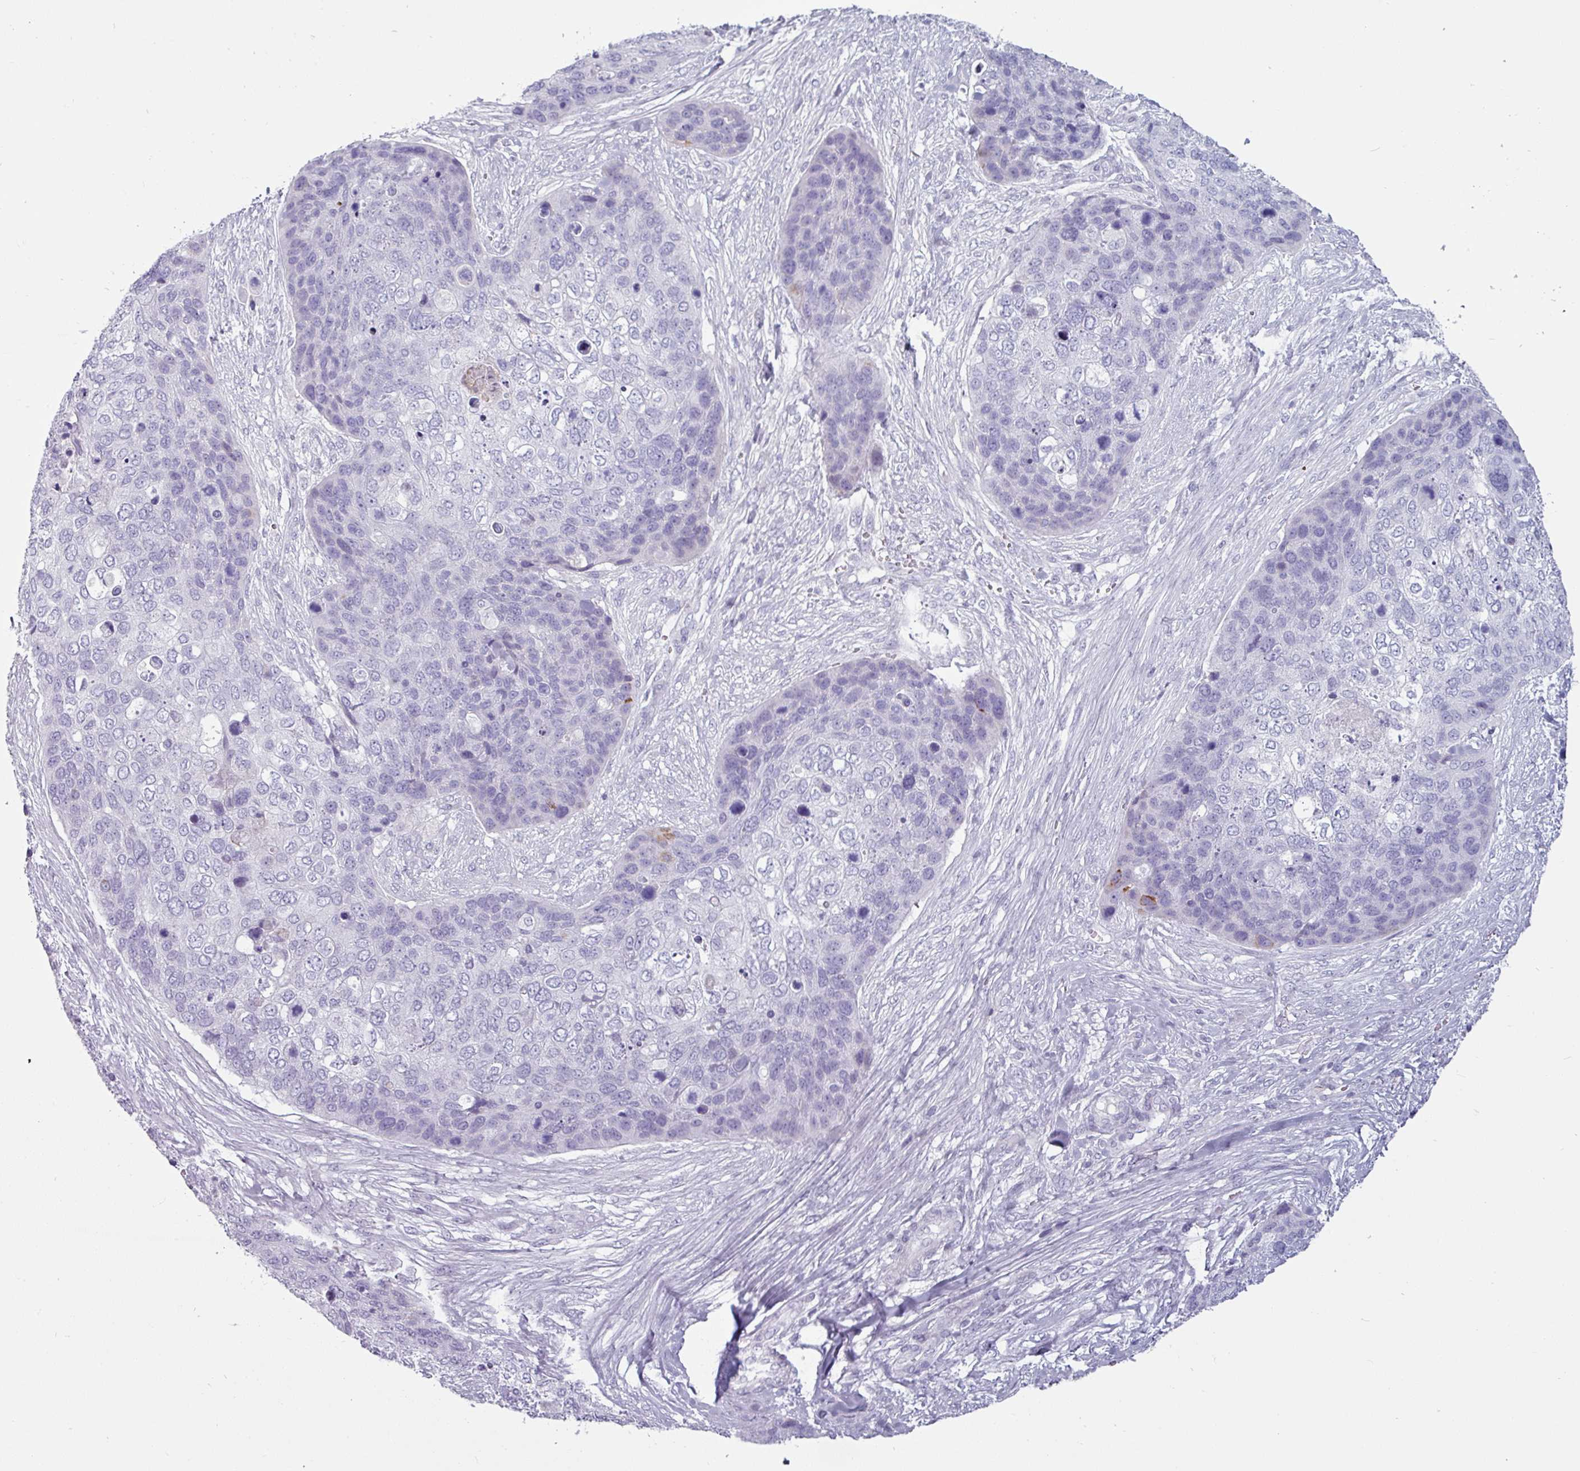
{"staining": {"intensity": "negative", "quantity": "none", "location": "none"}, "tissue": "skin cancer", "cell_type": "Tumor cells", "image_type": "cancer", "snomed": [{"axis": "morphology", "description": "Basal cell carcinoma"}, {"axis": "topography", "description": "Skin"}], "caption": "This is a histopathology image of immunohistochemistry (IHC) staining of skin cancer, which shows no positivity in tumor cells. Brightfield microscopy of immunohistochemistry (IHC) stained with DAB (3,3'-diaminobenzidine) (brown) and hematoxylin (blue), captured at high magnification.", "gene": "CLCA1", "patient": {"sex": "female", "age": 74}}